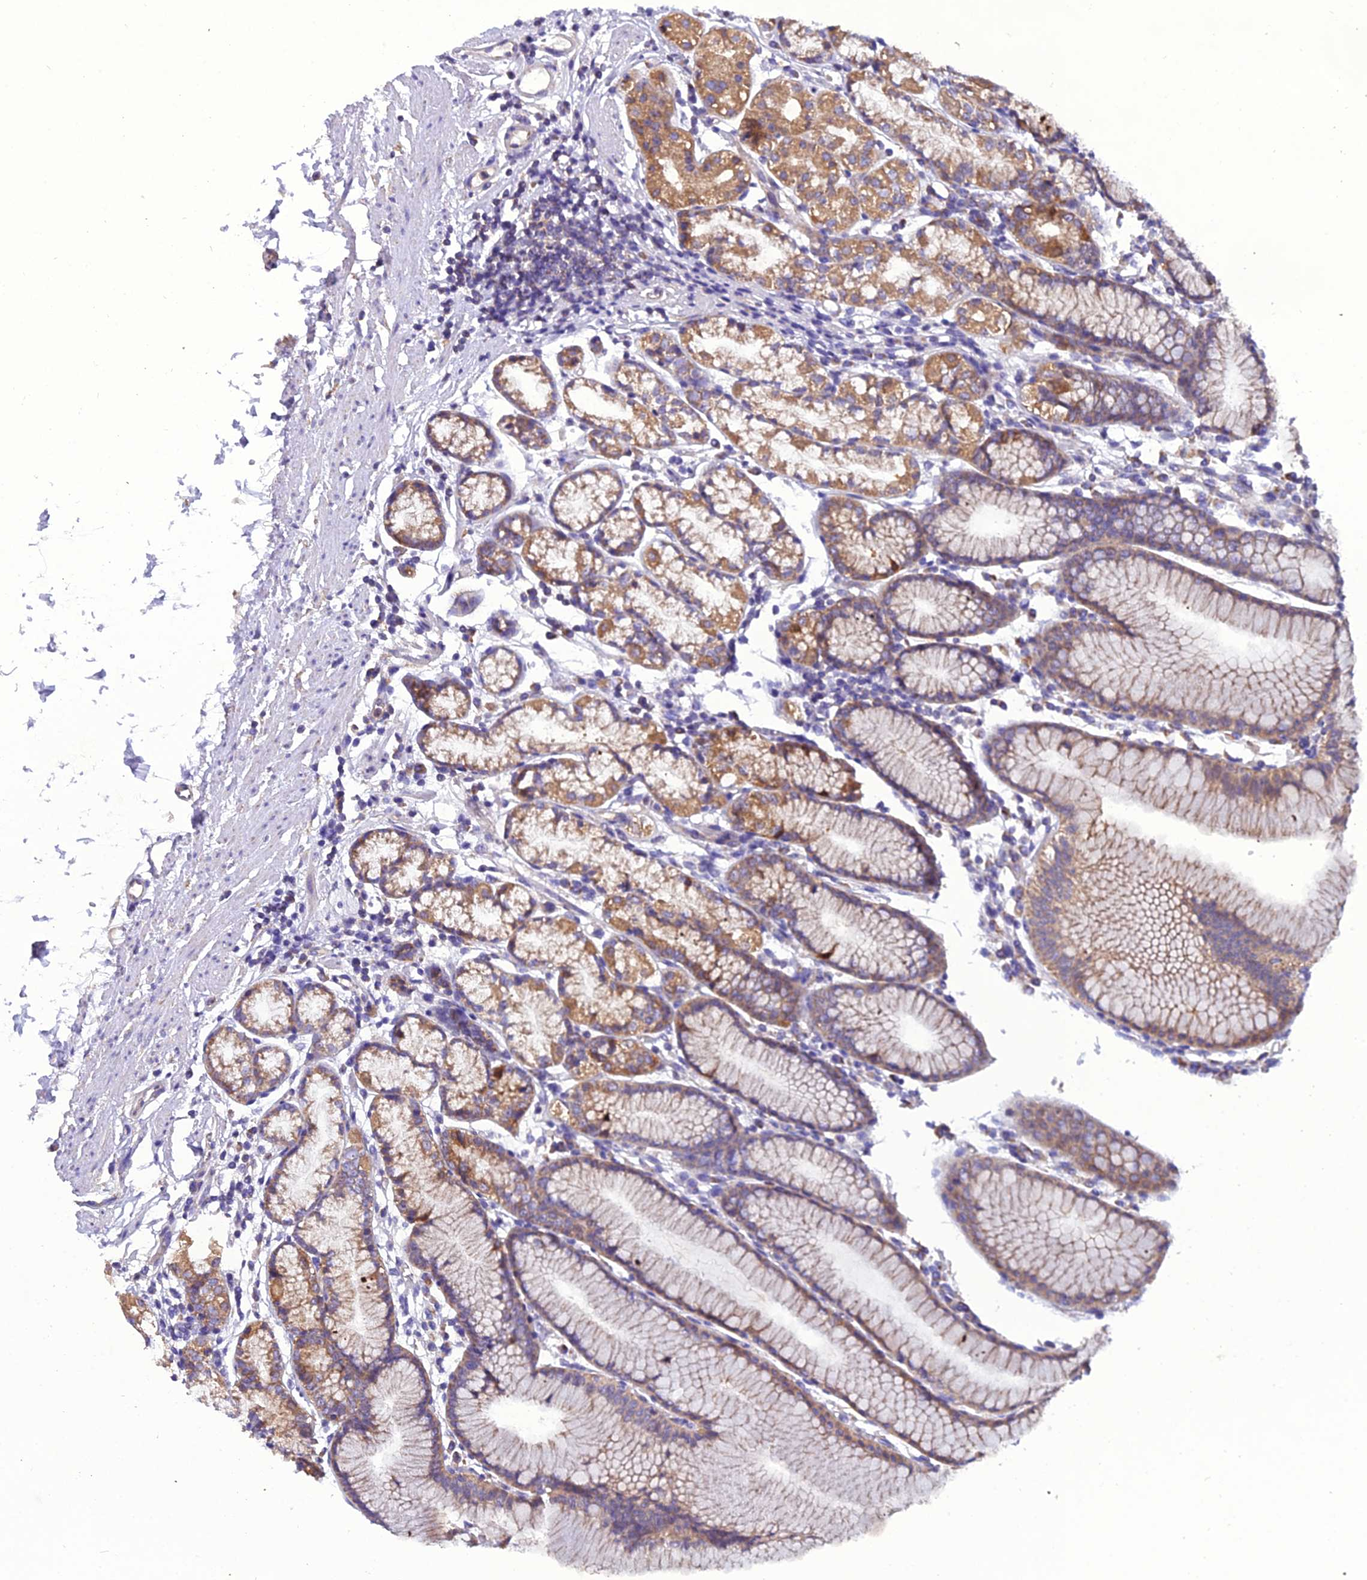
{"staining": {"intensity": "moderate", "quantity": ">75%", "location": "cytoplasmic/membranous"}, "tissue": "stomach", "cell_type": "Glandular cells", "image_type": "normal", "snomed": [{"axis": "morphology", "description": "Normal tissue, NOS"}, {"axis": "topography", "description": "Stomach"}], "caption": "Normal stomach was stained to show a protein in brown. There is medium levels of moderate cytoplasmic/membranous staining in about >75% of glandular cells. The protein of interest is stained brown, and the nuclei are stained in blue (DAB (3,3'-diaminobenzidine) IHC with brightfield microscopy, high magnification).", "gene": "GPD1", "patient": {"sex": "female", "age": 57}}